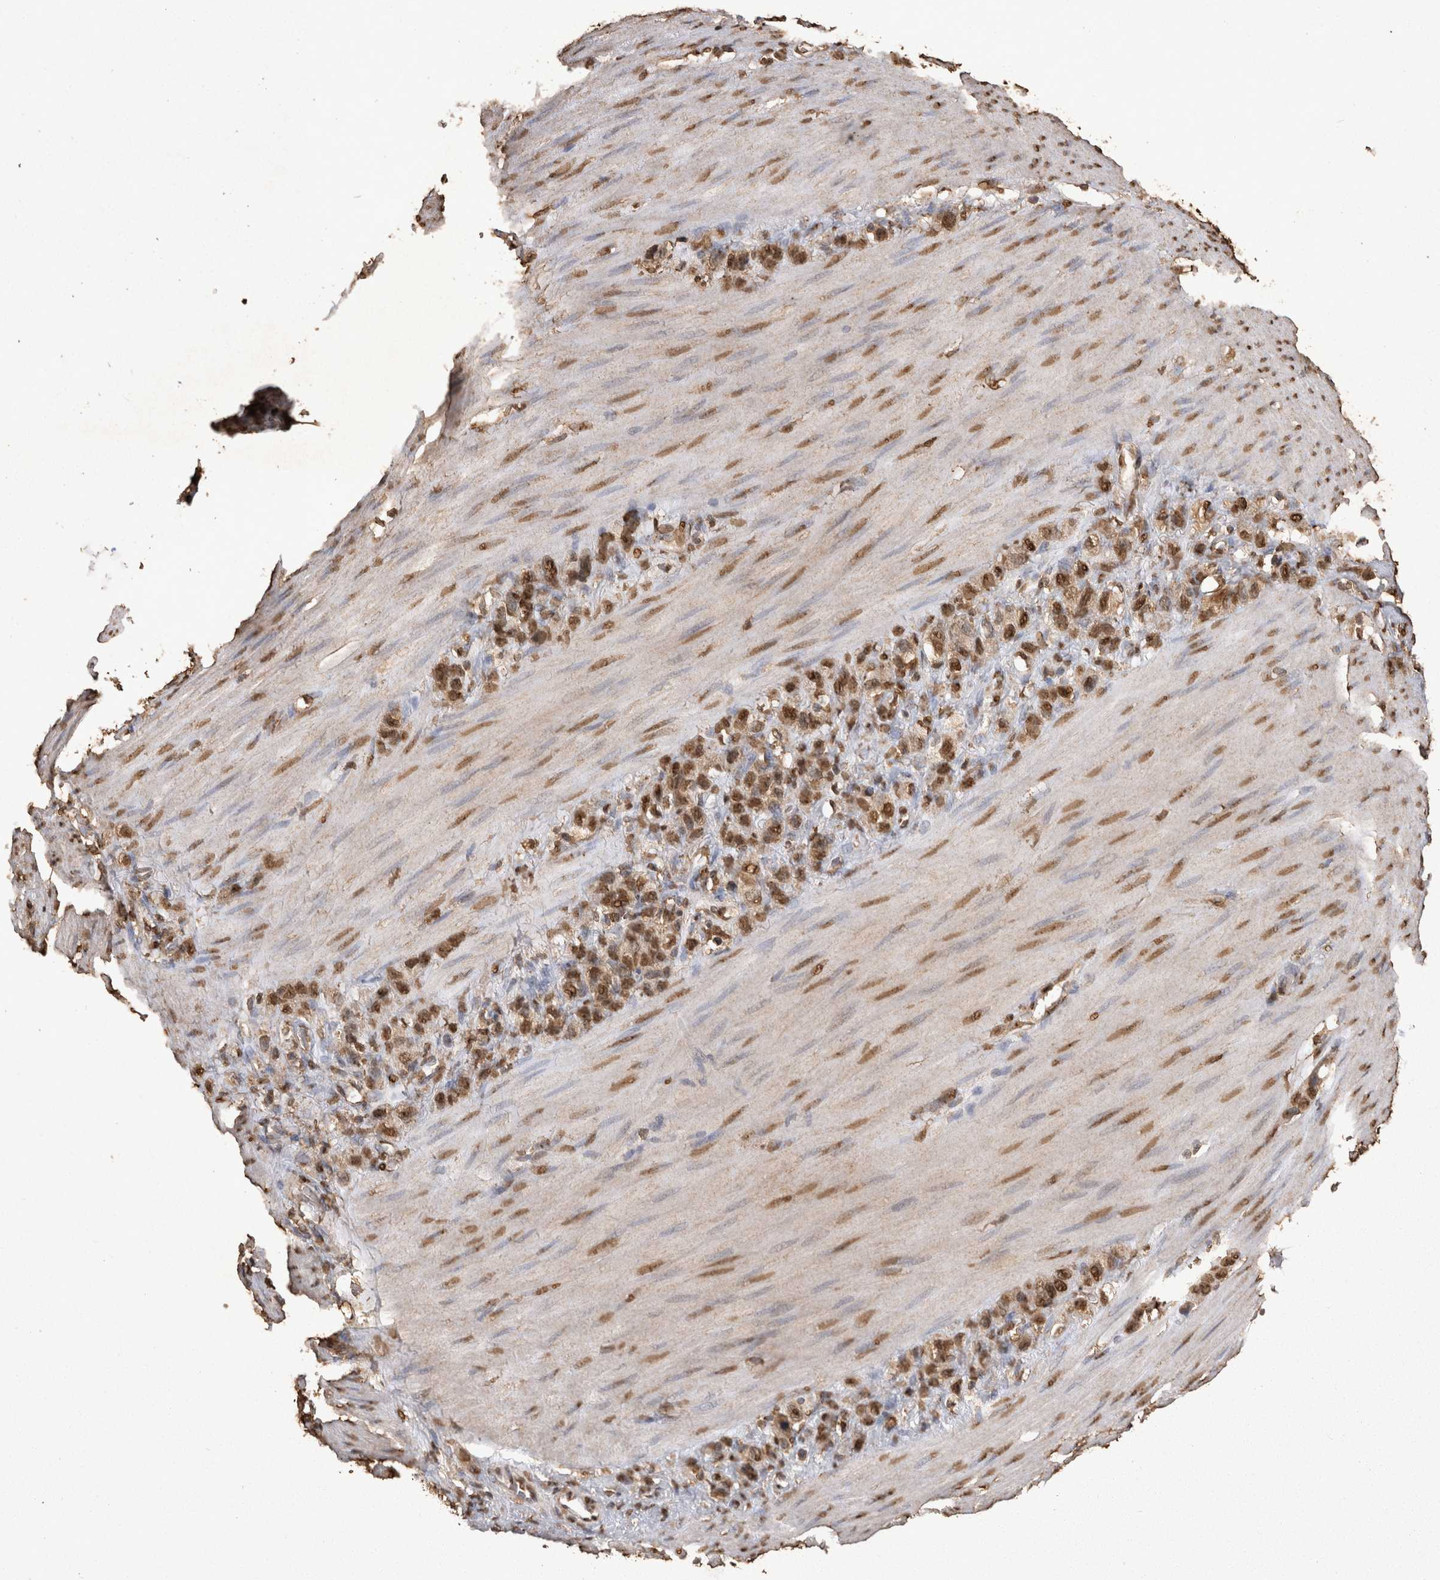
{"staining": {"intensity": "moderate", "quantity": ">75%", "location": "nuclear"}, "tissue": "stomach cancer", "cell_type": "Tumor cells", "image_type": "cancer", "snomed": [{"axis": "morphology", "description": "Adenocarcinoma, NOS"}, {"axis": "morphology", "description": "Adenocarcinoma, High grade"}, {"axis": "topography", "description": "Stomach, upper"}, {"axis": "topography", "description": "Stomach, lower"}], "caption": "A brown stain shows moderate nuclear positivity of a protein in human adenocarcinoma (stomach) tumor cells.", "gene": "OAS2", "patient": {"sex": "female", "age": 65}}